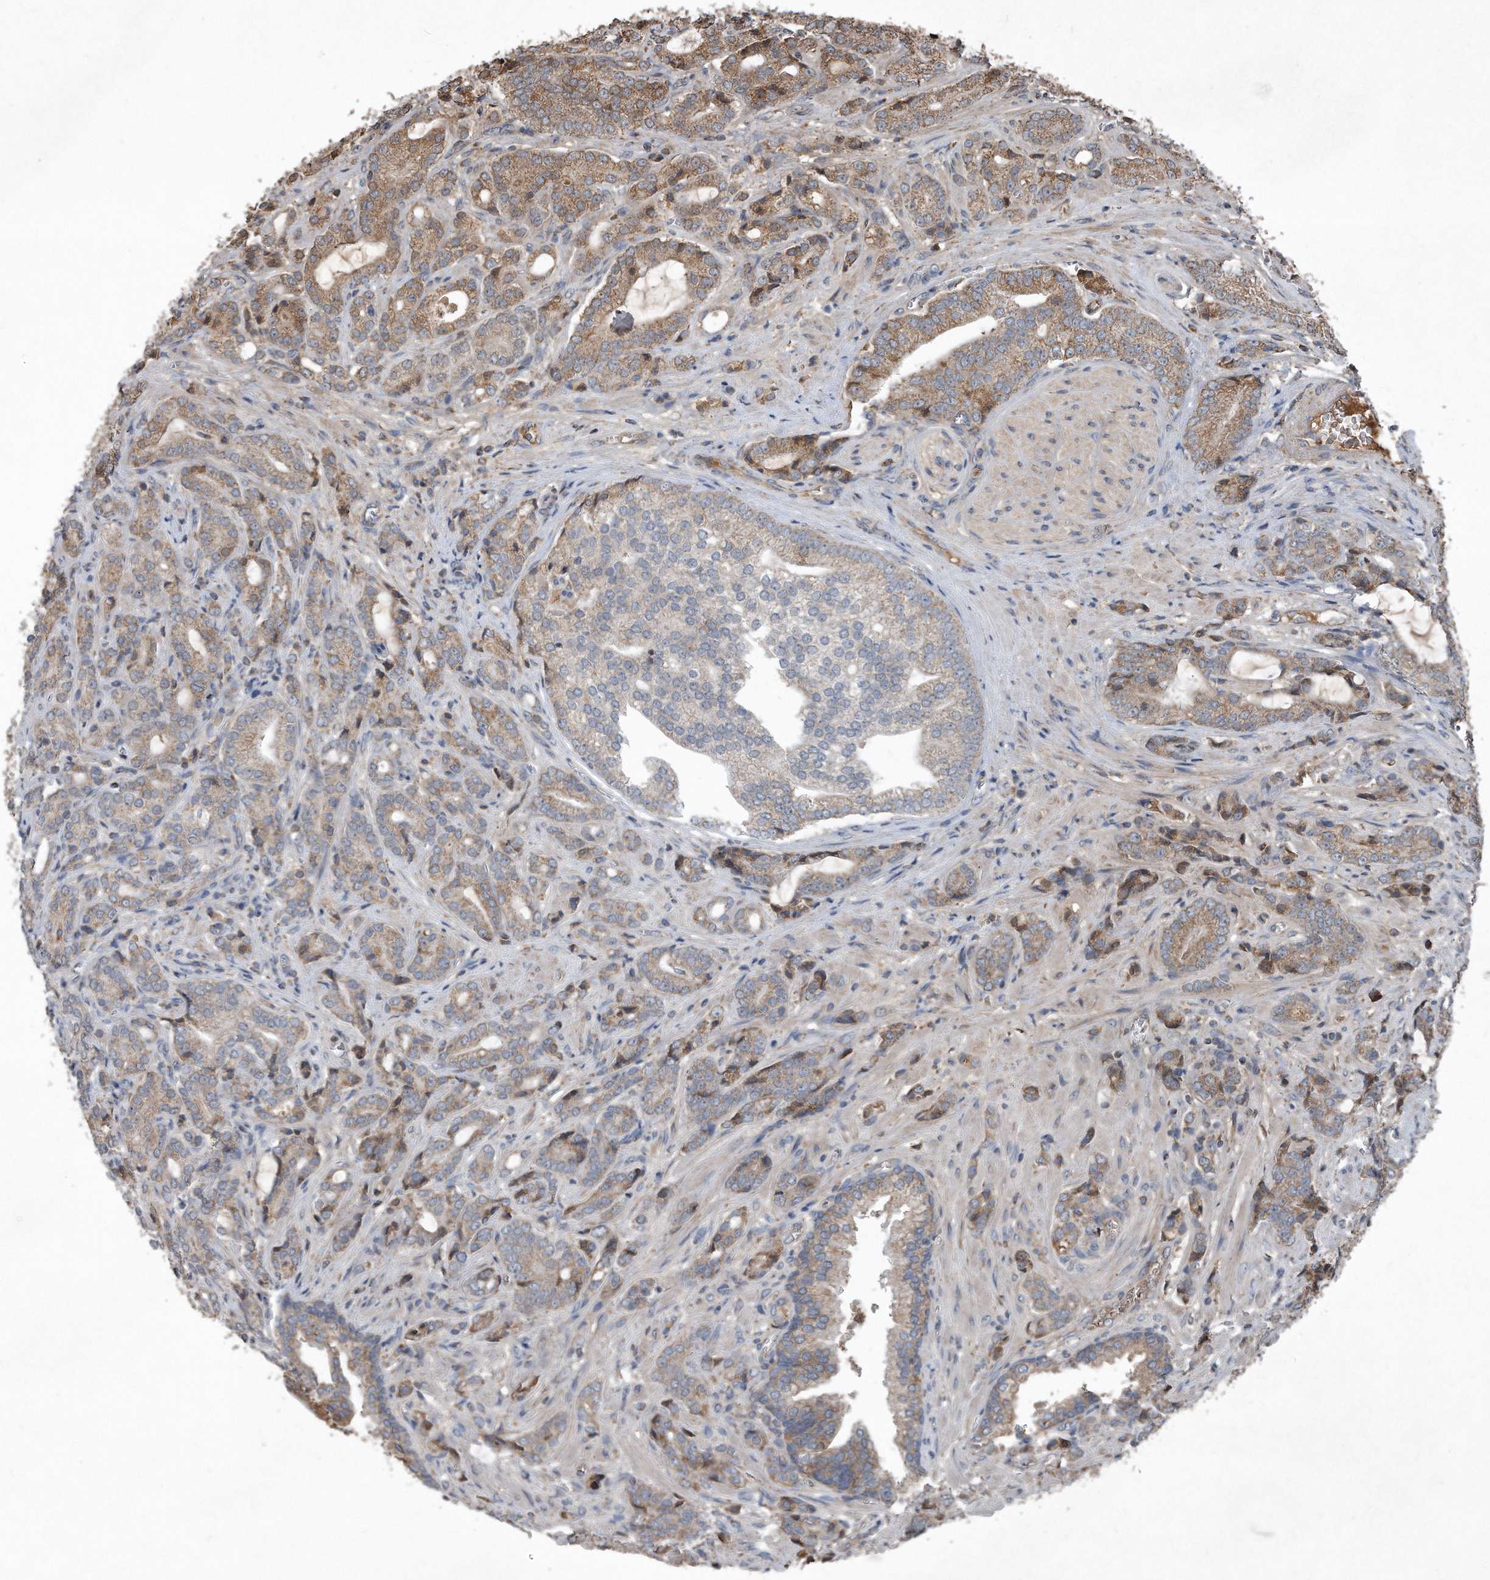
{"staining": {"intensity": "moderate", "quantity": ">75%", "location": "cytoplasmic/membranous"}, "tissue": "prostate cancer", "cell_type": "Tumor cells", "image_type": "cancer", "snomed": [{"axis": "morphology", "description": "Adenocarcinoma, High grade"}, {"axis": "topography", "description": "Prostate"}], "caption": "Prostate cancer (adenocarcinoma (high-grade)) stained with a brown dye demonstrates moderate cytoplasmic/membranous positive expression in approximately >75% of tumor cells.", "gene": "SDHA", "patient": {"sex": "male", "age": 57}}